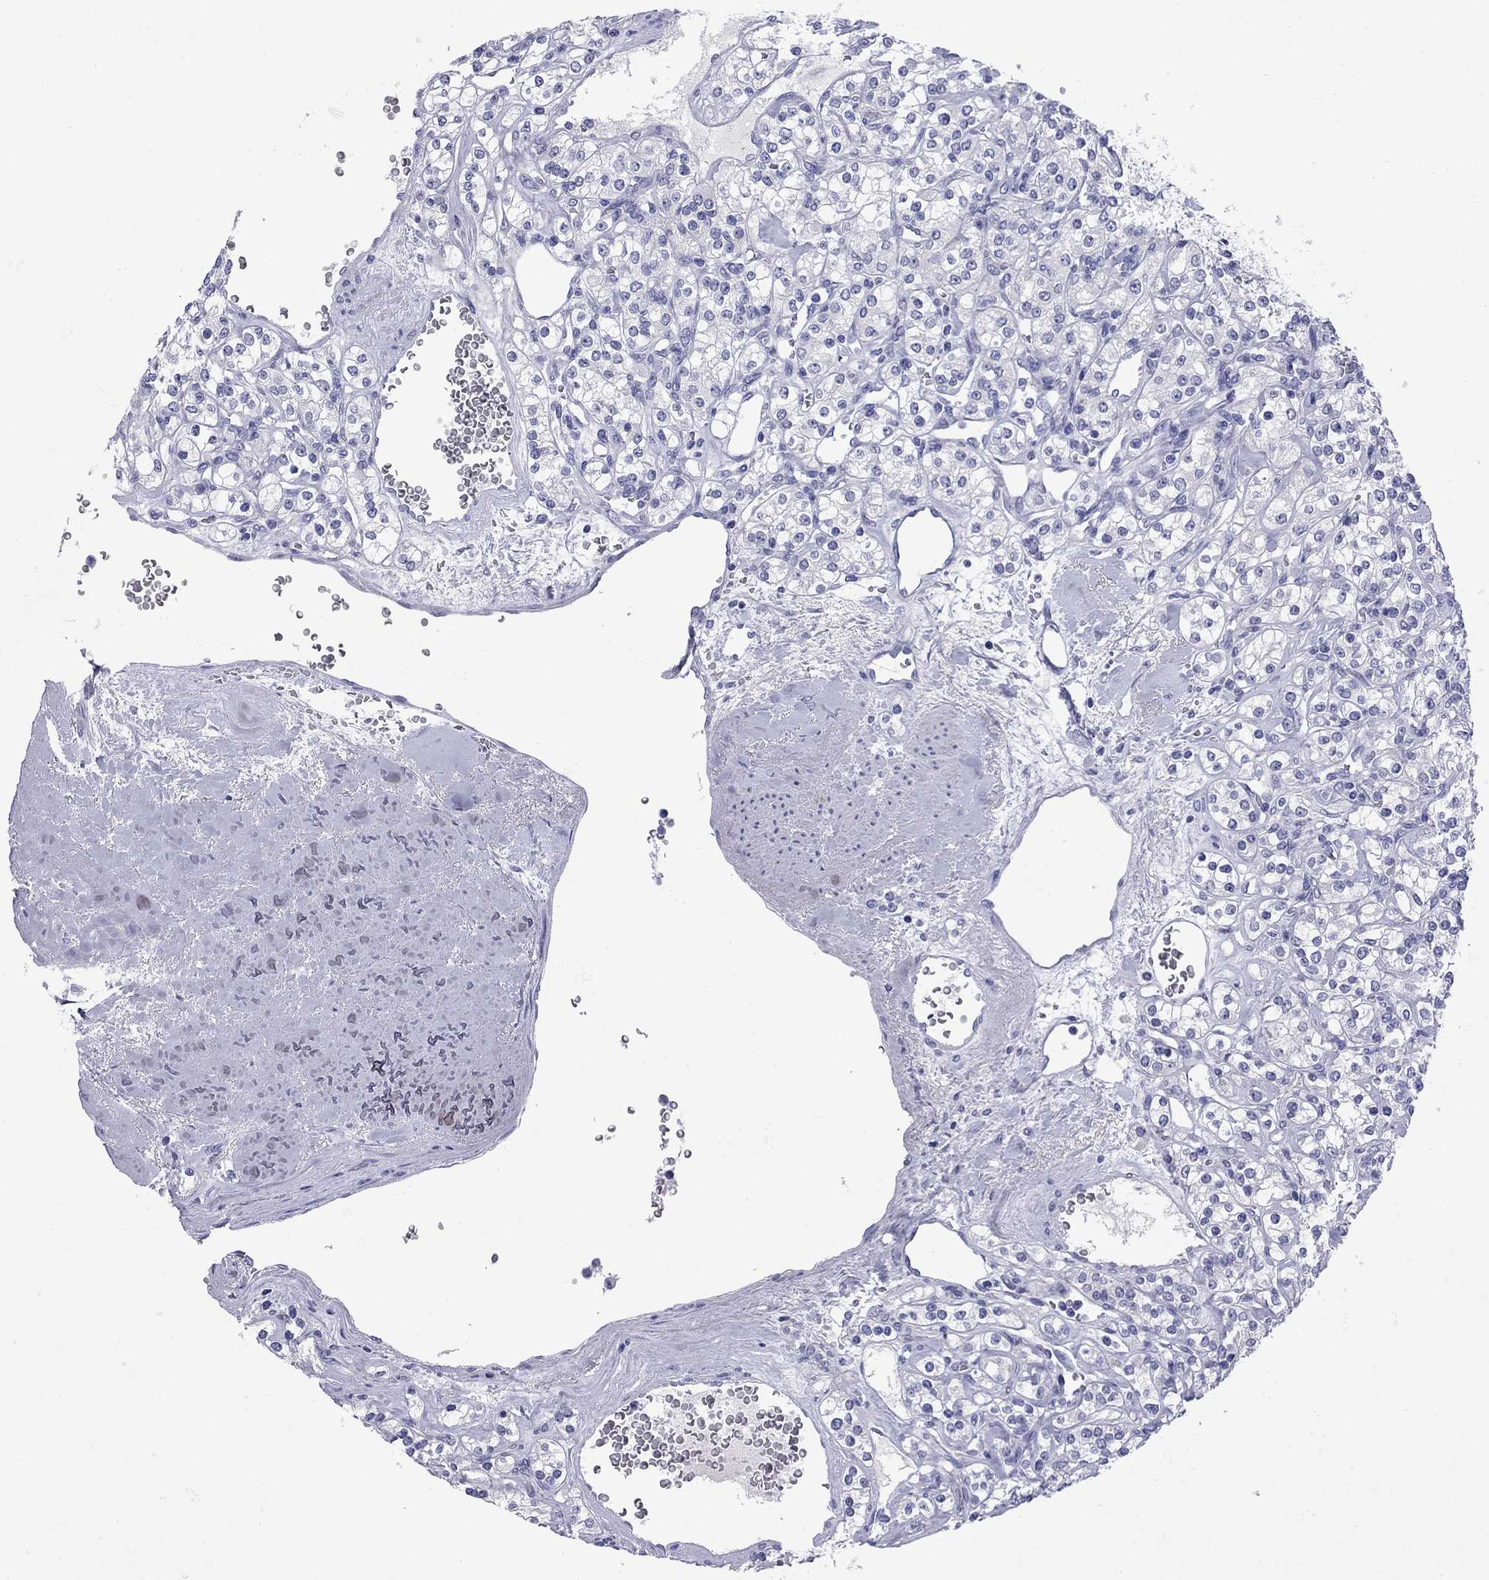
{"staining": {"intensity": "negative", "quantity": "none", "location": "none"}, "tissue": "renal cancer", "cell_type": "Tumor cells", "image_type": "cancer", "snomed": [{"axis": "morphology", "description": "Adenocarcinoma, NOS"}, {"axis": "topography", "description": "Kidney"}], "caption": "This micrograph is of adenocarcinoma (renal) stained with immunohistochemistry to label a protein in brown with the nuclei are counter-stained blue. There is no expression in tumor cells. Nuclei are stained in blue.", "gene": "EPPIN", "patient": {"sex": "male", "age": 77}}